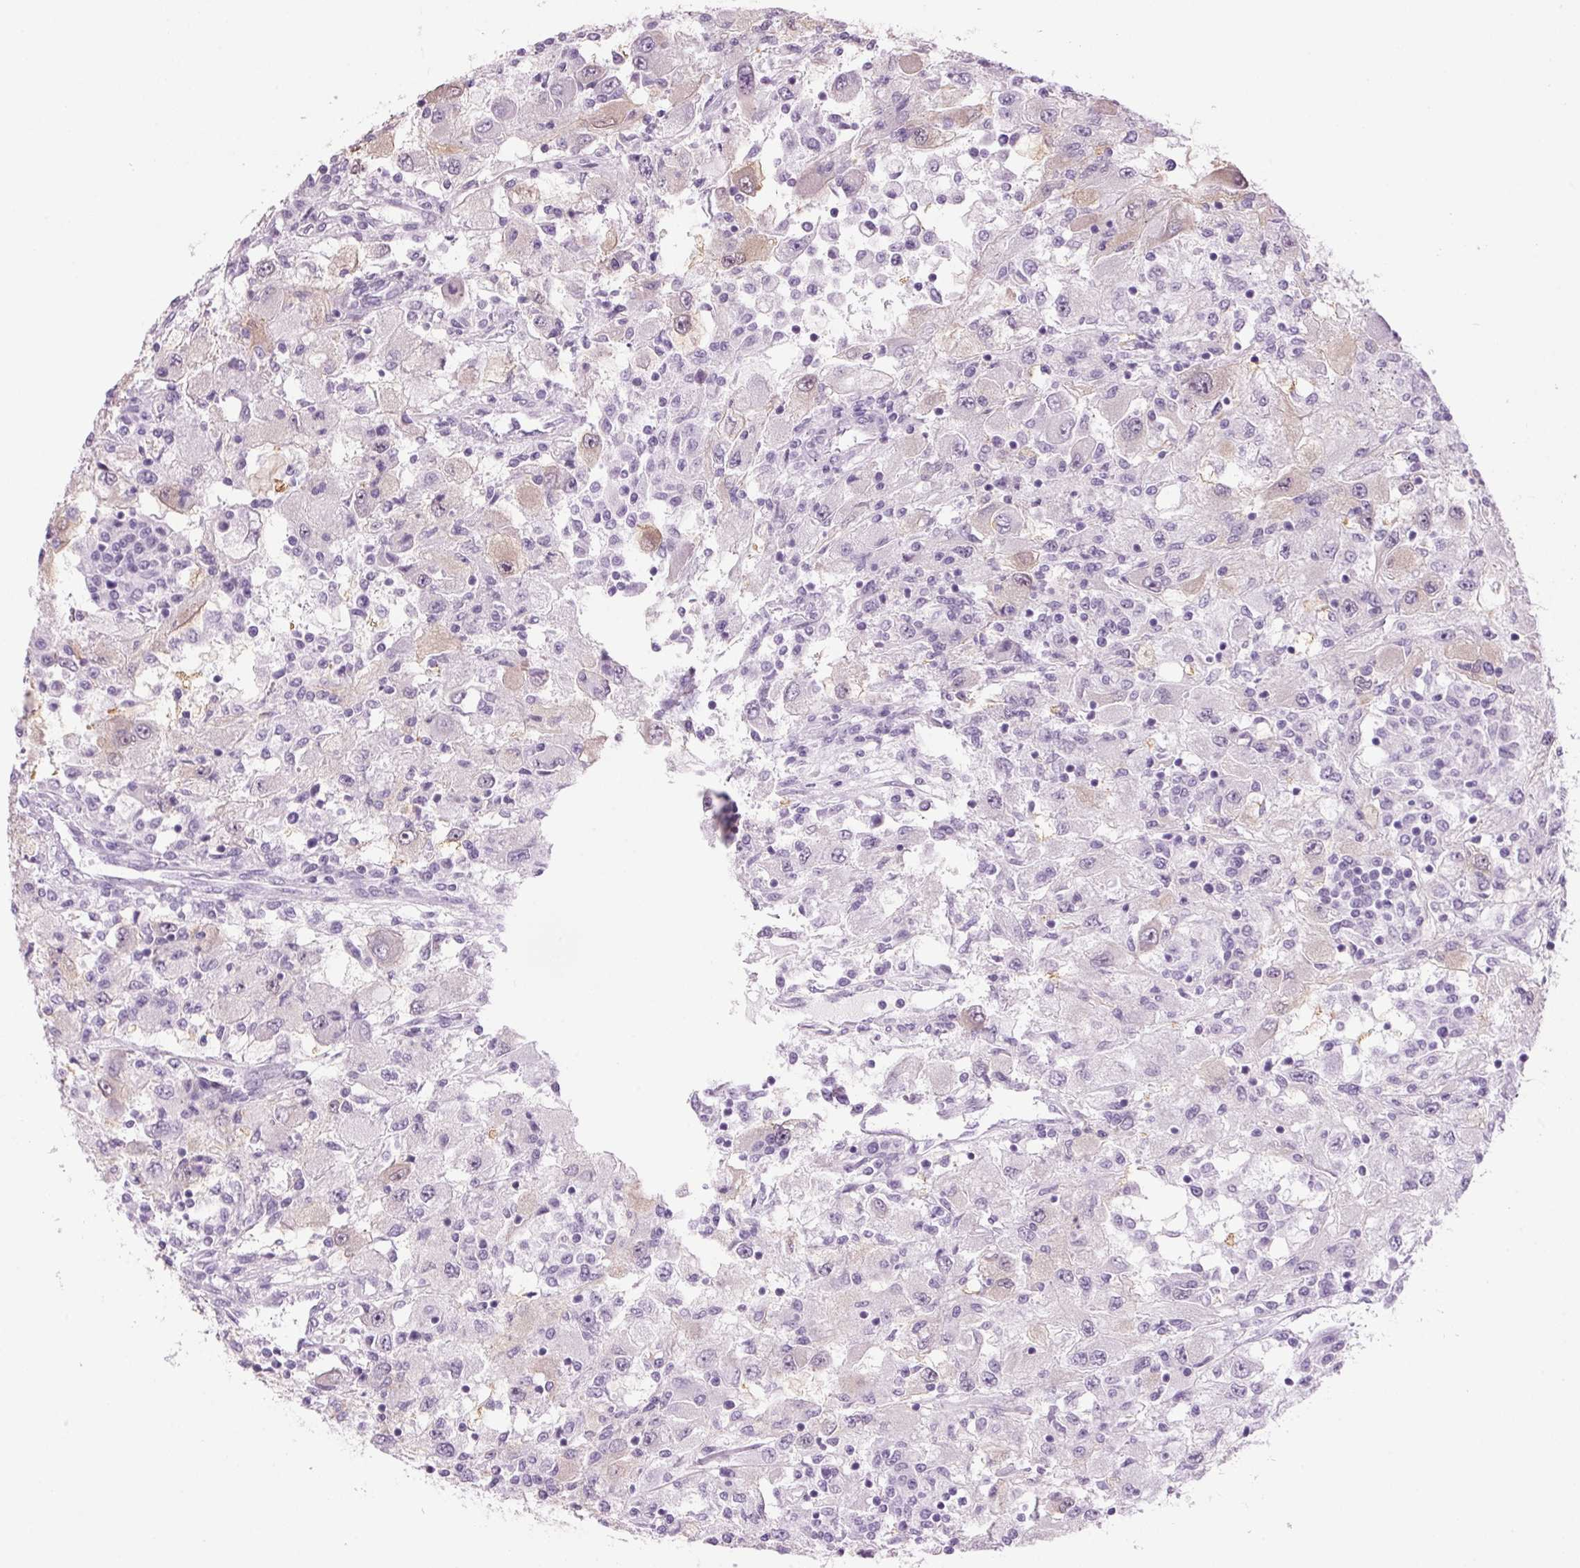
{"staining": {"intensity": "weak", "quantity": "<25%", "location": "cytoplasmic/membranous"}, "tissue": "renal cancer", "cell_type": "Tumor cells", "image_type": "cancer", "snomed": [{"axis": "morphology", "description": "Adenocarcinoma, NOS"}, {"axis": "topography", "description": "Kidney"}], "caption": "Adenocarcinoma (renal) stained for a protein using immunohistochemistry demonstrates no expression tumor cells.", "gene": "PPP1R1A", "patient": {"sex": "female", "age": 67}}